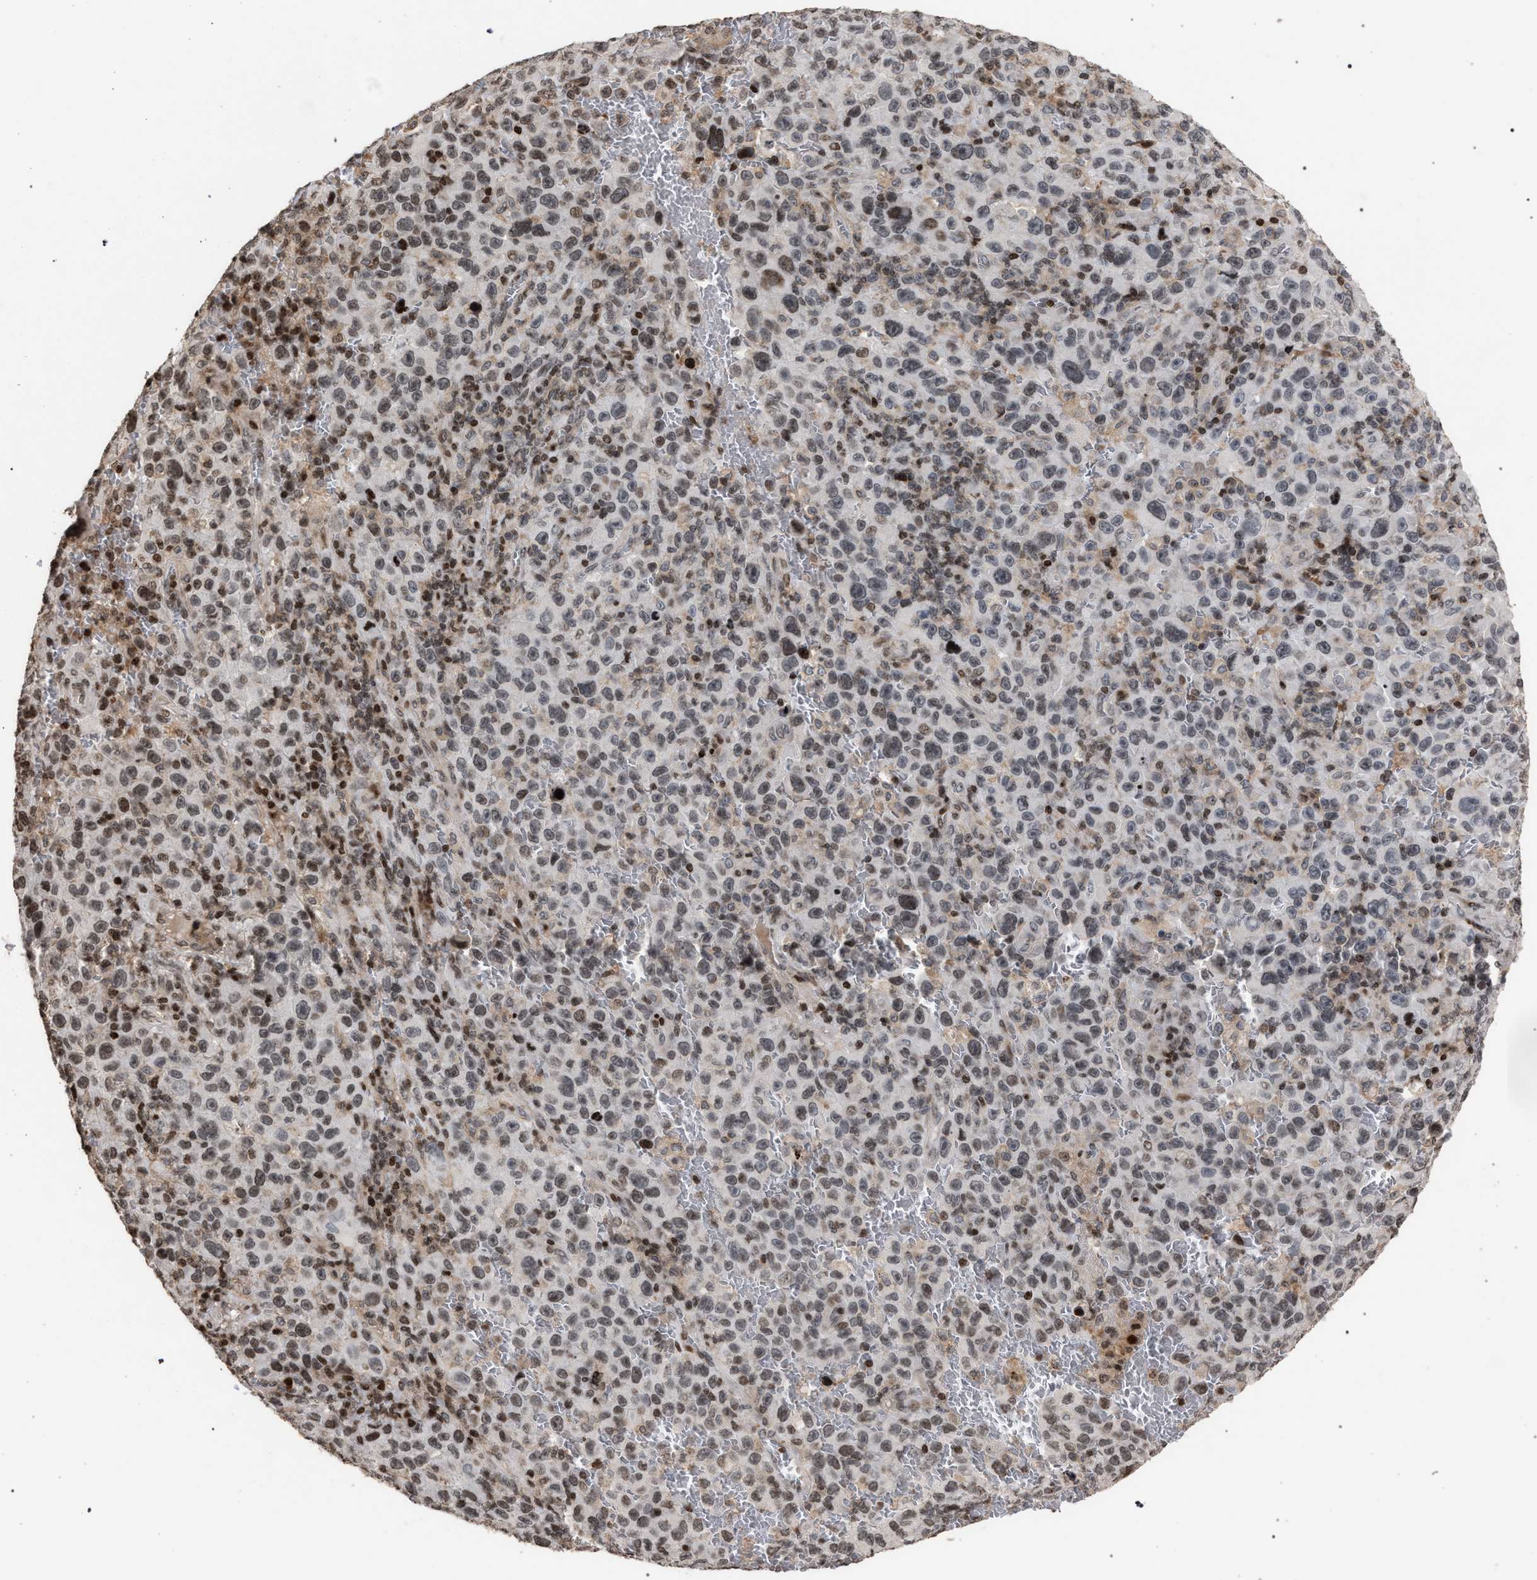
{"staining": {"intensity": "weak", "quantity": ">75%", "location": "nuclear"}, "tissue": "melanoma", "cell_type": "Tumor cells", "image_type": "cancer", "snomed": [{"axis": "morphology", "description": "Malignant melanoma, NOS"}, {"axis": "topography", "description": "Skin"}], "caption": "High-power microscopy captured an IHC histopathology image of malignant melanoma, revealing weak nuclear expression in about >75% of tumor cells.", "gene": "FOXD3", "patient": {"sex": "female", "age": 82}}